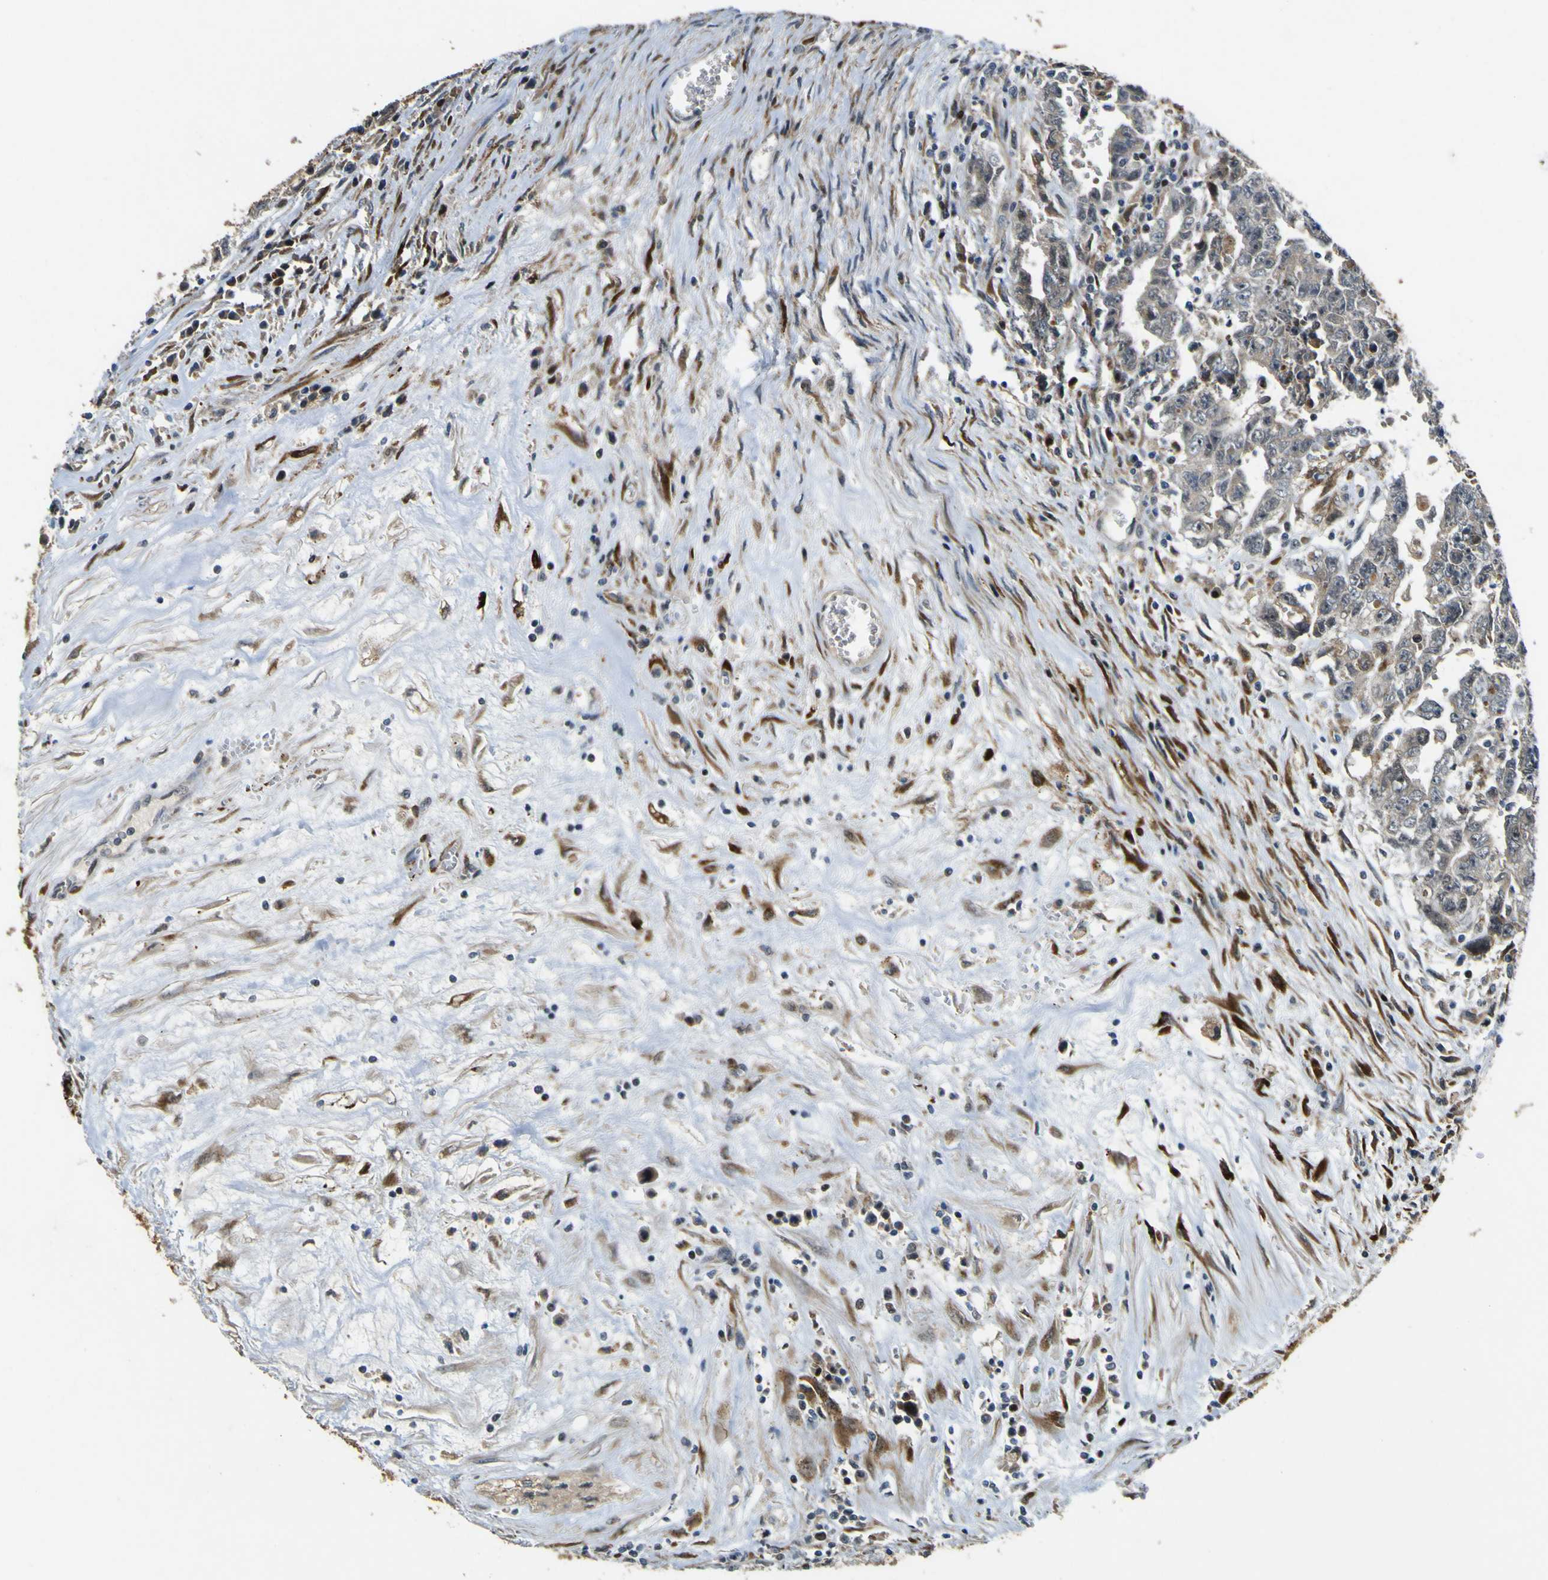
{"staining": {"intensity": "moderate", "quantity": "<25%", "location": "cytoplasmic/membranous"}, "tissue": "testis cancer", "cell_type": "Tumor cells", "image_type": "cancer", "snomed": [{"axis": "morphology", "description": "Carcinoma, Embryonal, NOS"}, {"axis": "topography", "description": "Testis"}], "caption": "Embryonal carcinoma (testis) stained with a protein marker displays moderate staining in tumor cells.", "gene": "LBHD1", "patient": {"sex": "male", "age": 28}}